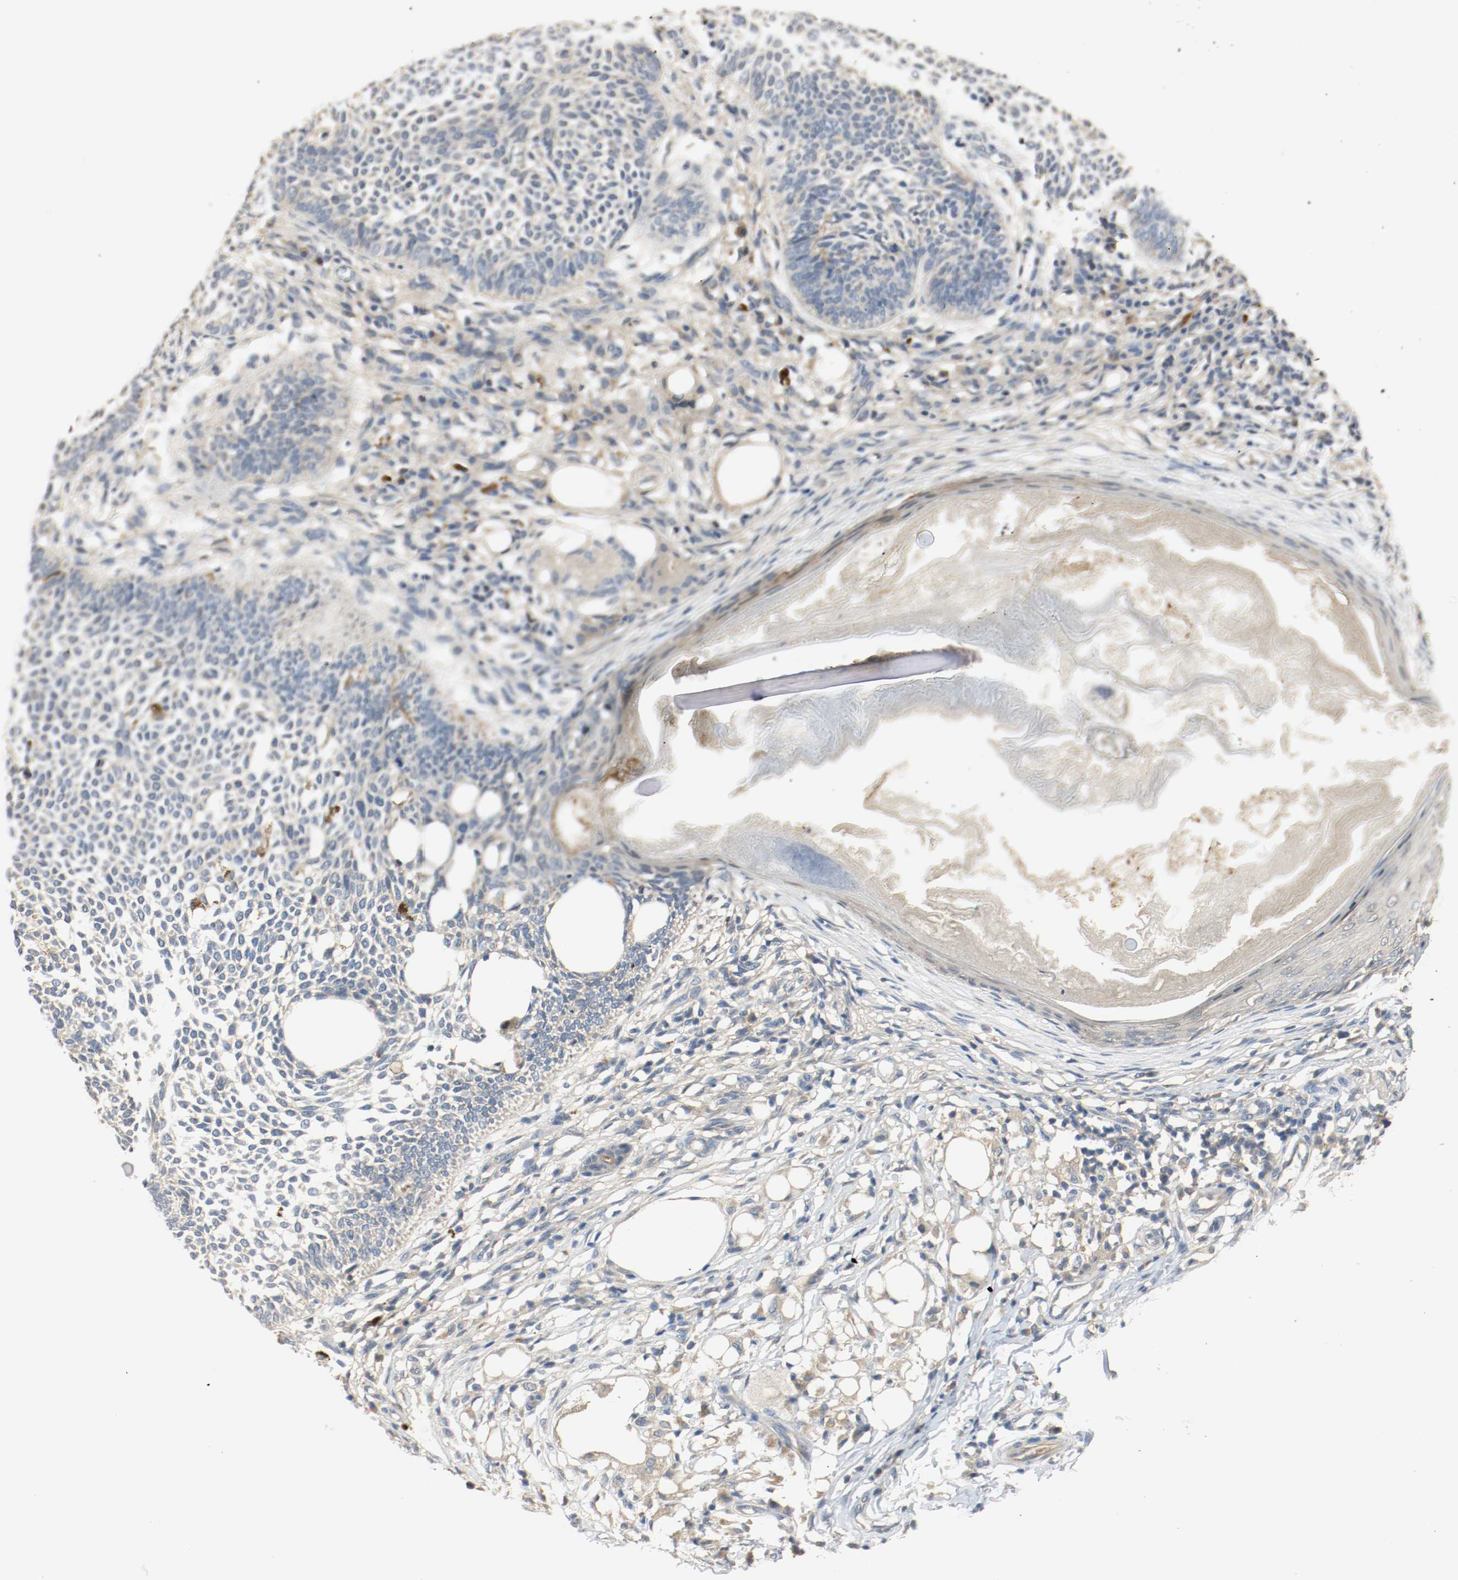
{"staining": {"intensity": "negative", "quantity": "none", "location": "none"}, "tissue": "skin cancer", "cell_type": "Tumor cells", "image_type": "cancer", "snomed": [{"axis": "morphology", "description": "Normal tissue, NOS"}, {"axis": "morphology", "description": "Basal cell carcinoma"}, {"axis": "topography", "description": "Skin"}], "caption": "This is an immunohistochemistry photomicrograph of human skin cancer. There is no expression in tumor cells.", "gene": "MELTF", "patient": {"sex": "male", "age": 87}}